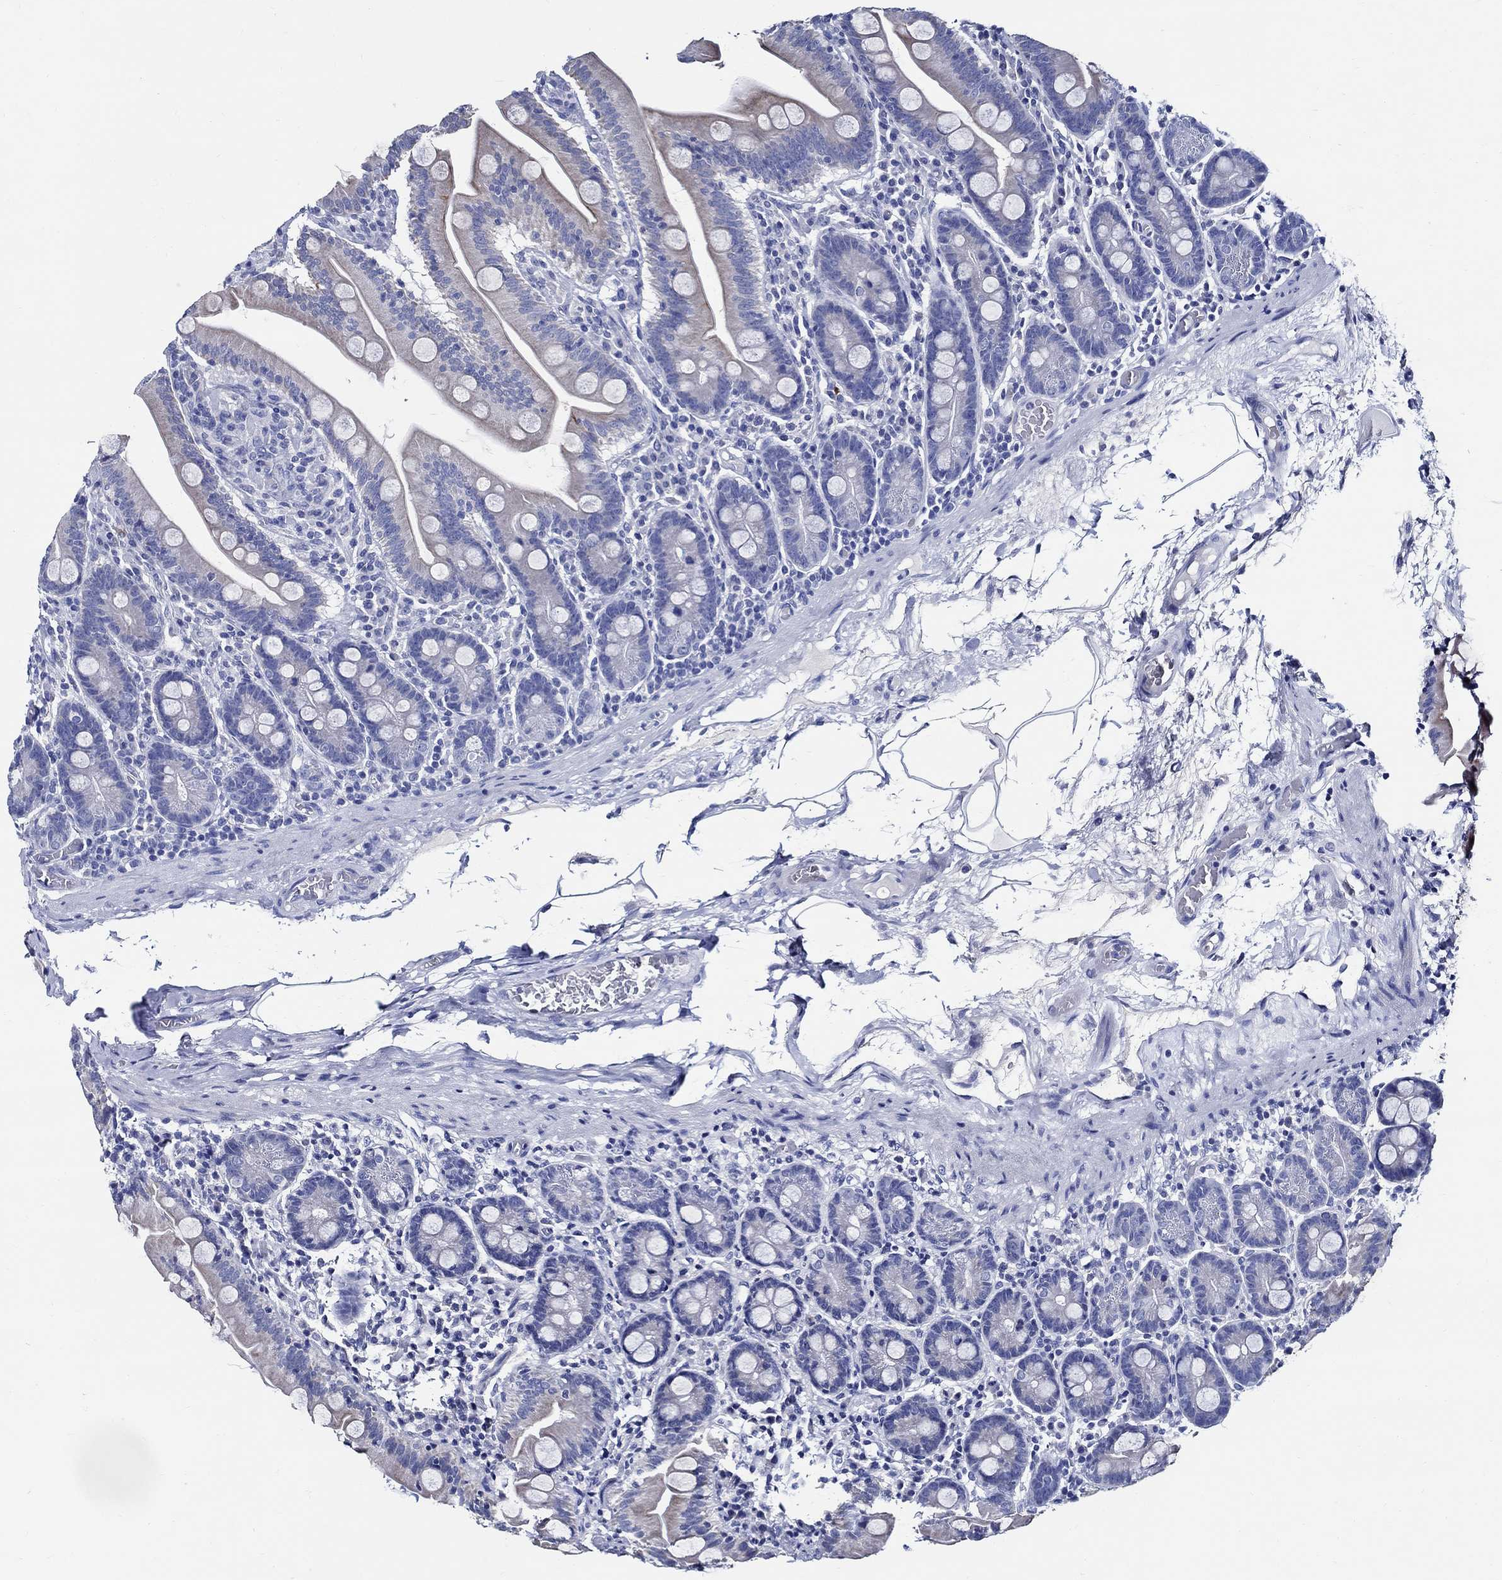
{"staining": {"intensity": "moderate", "quantity": "<25%", "location": "cytoplasmic/membranous"}, "tissue": "small intestine", "cell_type": "Glandular cells", "image_type": "normal", "snomed": [{"axis": "morphology", "description": "Normal tissue, NOS"}, {"axis": "topography", "description": "Small intestine"}], "caption": "Human small intestine stained with a brown dye exhibits moderate cytoplasmic/membranous positive positivity in approximately <25% of glandular cells.", "gene": "SKOR1", "patient": {"sex": "male", "age": 37}}